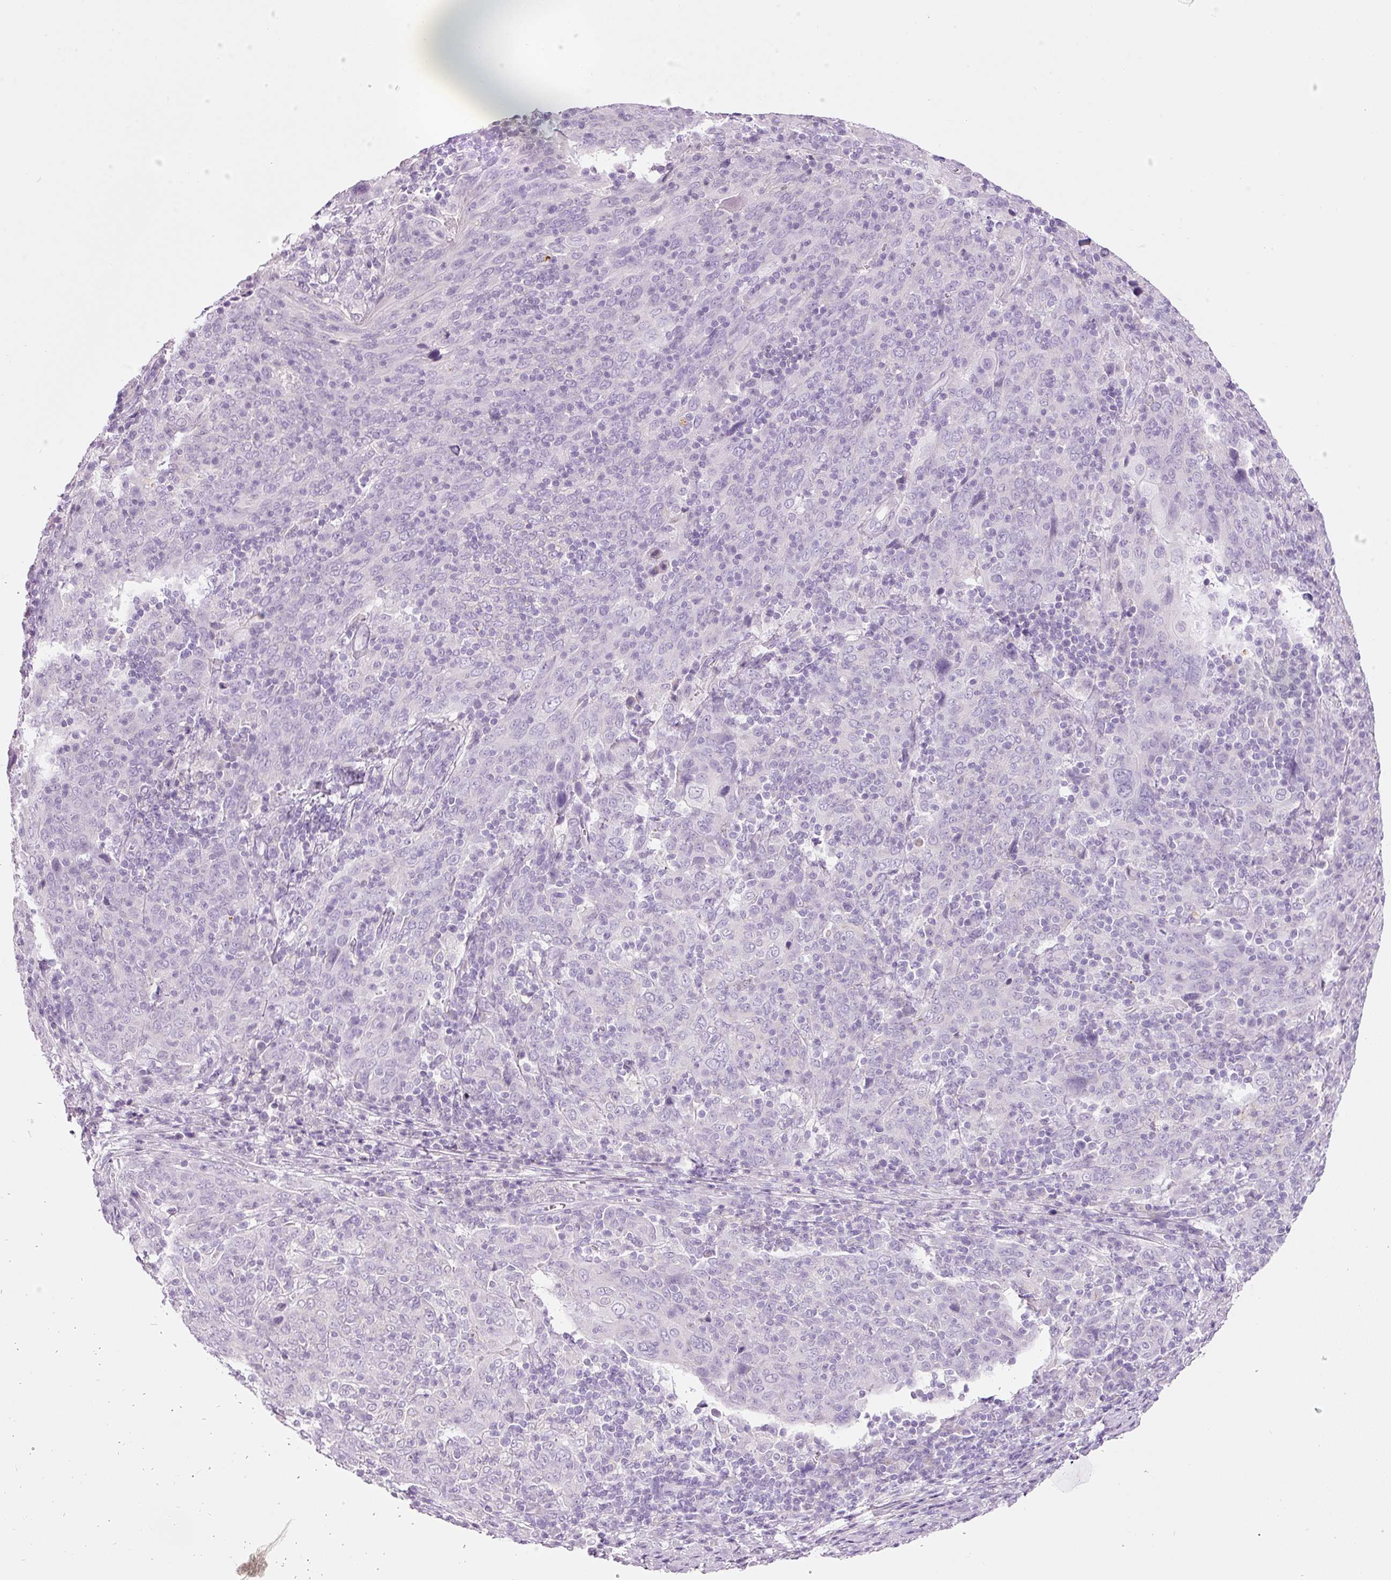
{"staining": {"intensity": "negative", "quantity": "none", "location": "none"}, "tissue": "cervical cancer", "cell_type": "Tumor cells", "image_type": "cancer", "snomed": [{"axis": "morphology", "description": "Squamous cell carcinoma, NOS"}, {"axis": "topography", "description": "Cervix"}], "caption": "Human cervical cancer (squamous cell carcinoma) stained for a protein using immunohistochemistry displays no positivity in tumor cells.", "gene": "CARD16", "patient": {"sex": "female", "age": 67}}